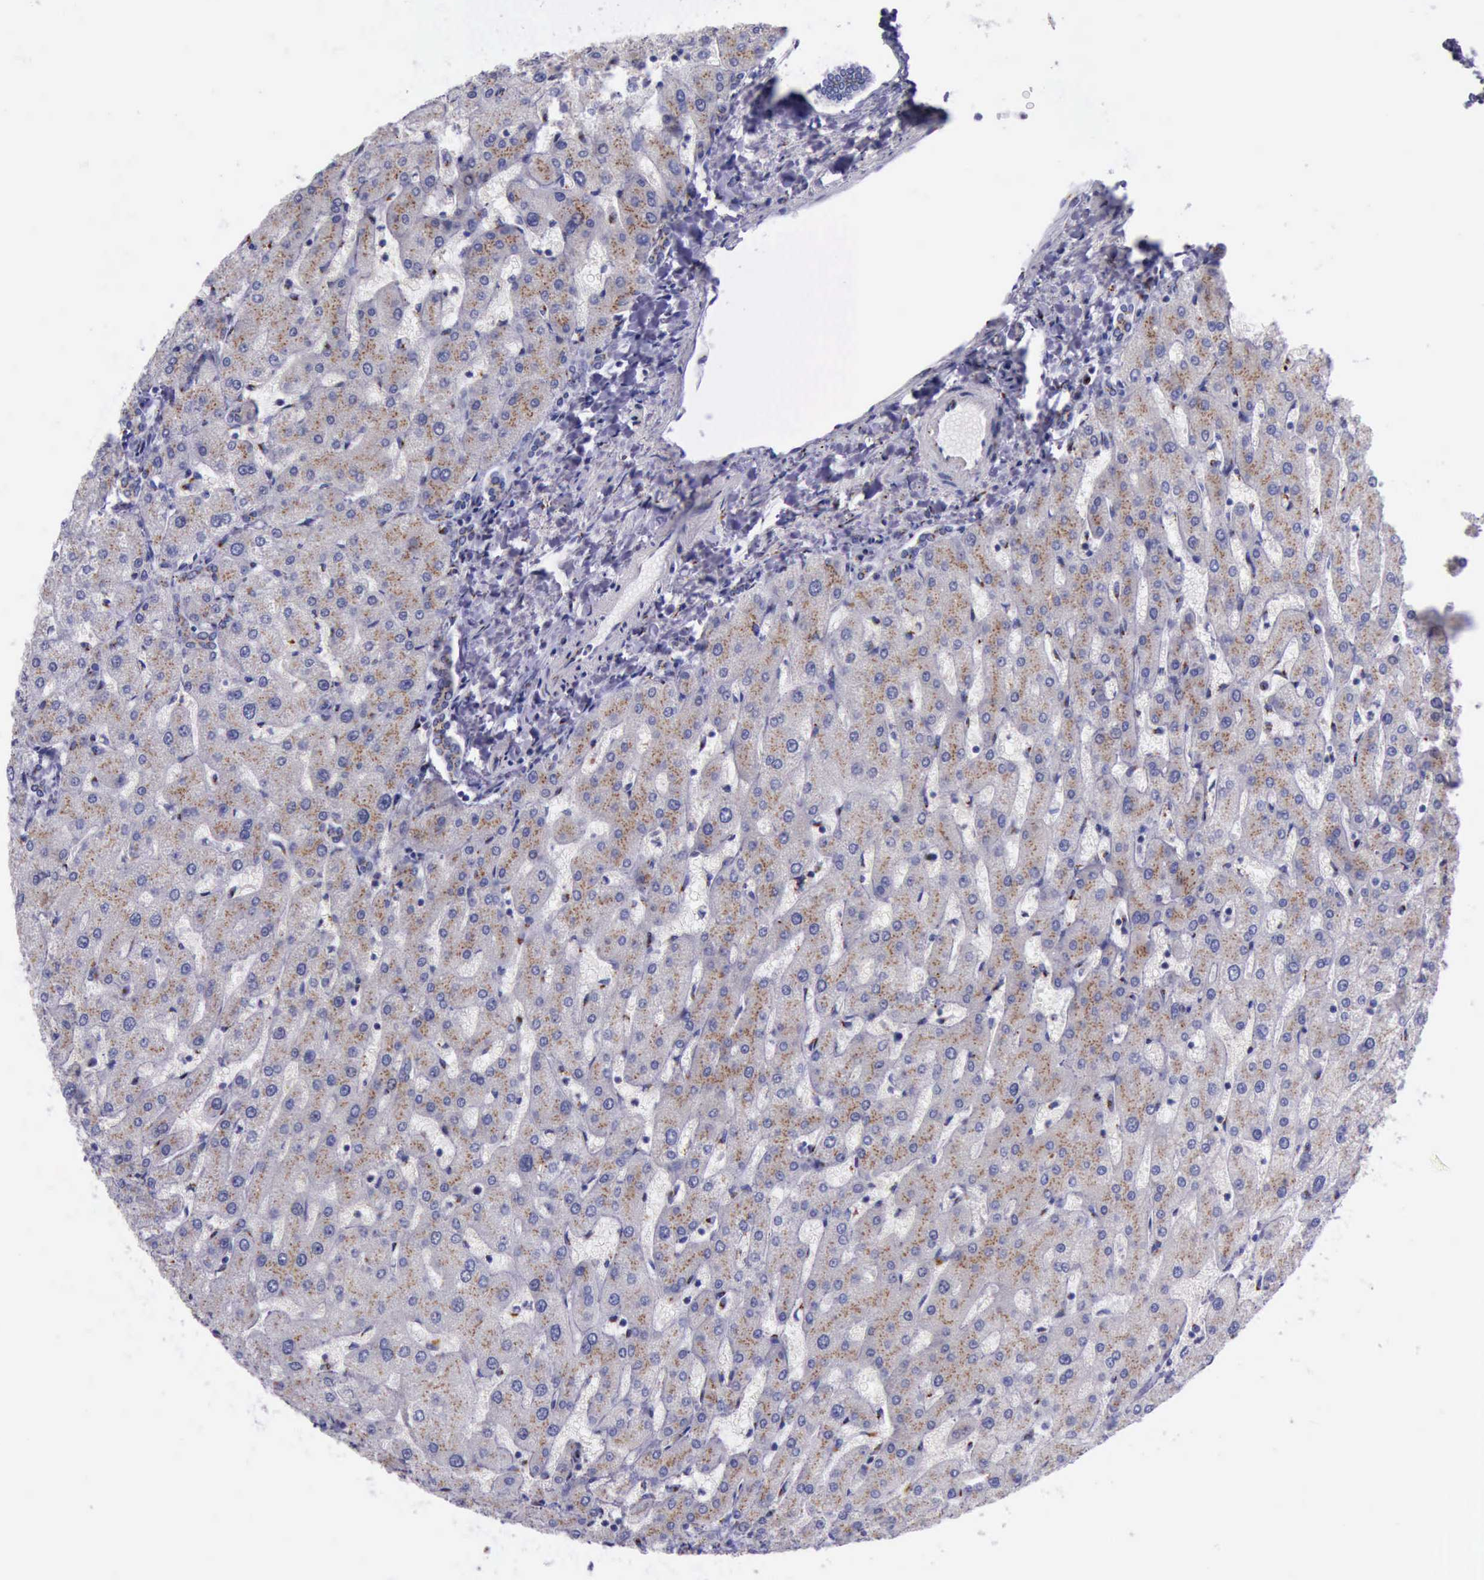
{"staining": {"intensity": "moderate", "quantity": ">75%", "location": "cytoplasmic/membranous"}, "tissue": "liver", "cell_type": "Cholangiocytes", "image_type": "normal", "snomed": [{"axis": "morphology", "description": "Normal tissue, NOS"}, {"axis": "topography", "description": "Liver"}], "caption": "Moderate cytoplasmic/membranous staining is present in about >75% of cholangiocytes in normal liver. (DAB (3,3'-diaminobenzidine) IHC, brown staining for protein, blue staining for nuclei).", "gene": "GOLGA5", "patient": {"sex": "male", "age": 67}}